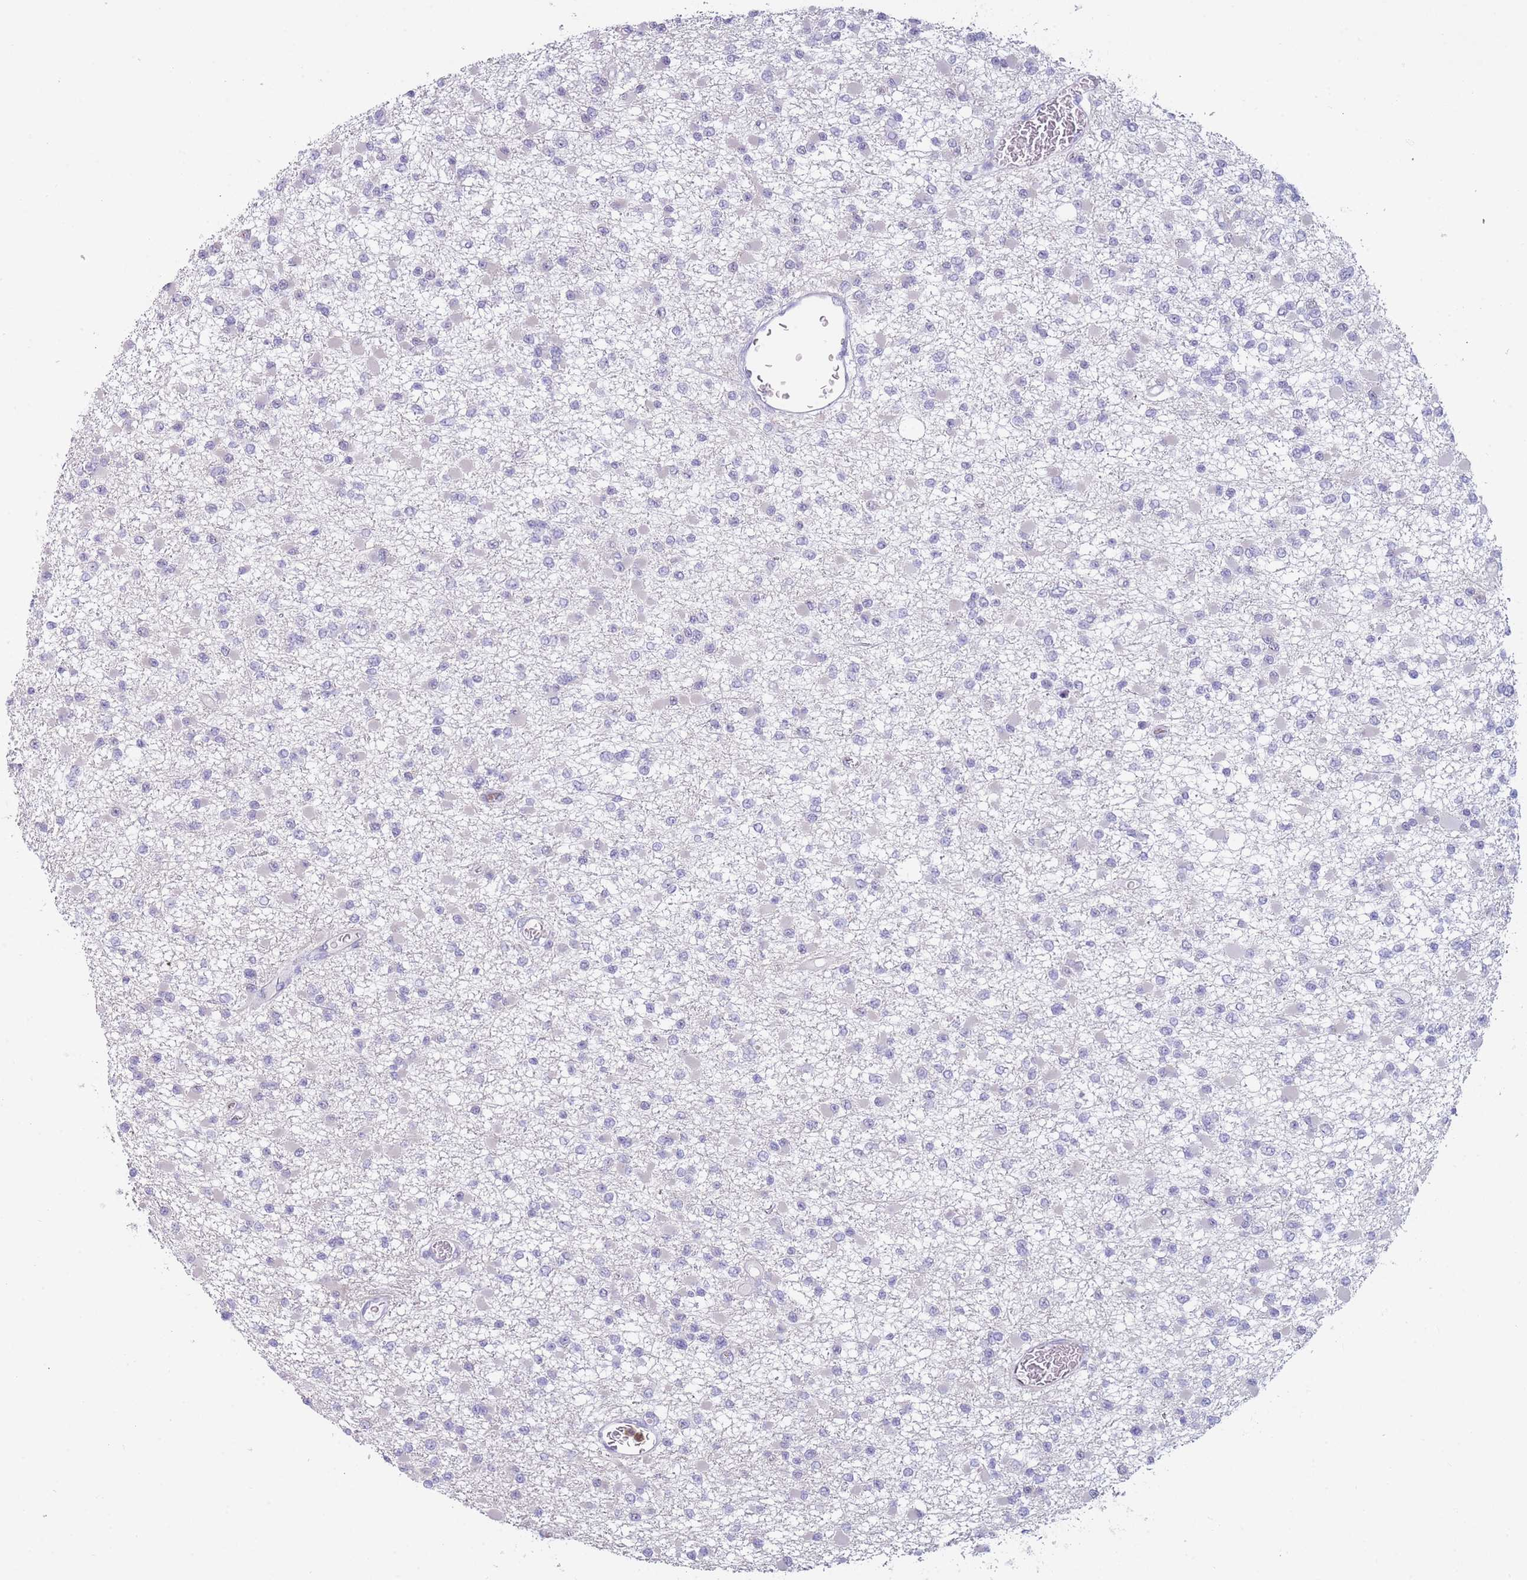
{"staining": {"intensity": "negative", "quantity": "none", "location": "none"}, "tissue": "glioma", "cell_type": "Tumor cells", "image_type": "cancer", "snomed": [{"axis": "morphology", "description": "Glioma, malignant, Low grade"}, {"axis": "topography", "description": "Brain"}], "caption": "Immunohistochemistry (IHC) image of neoplastic tissue: malignant glioma (low-grade) stained with DAB reveals no significant protein expression in tumor cells.", "gene": "ZNF627", "patient": {"sex": "female", "age": 22}}